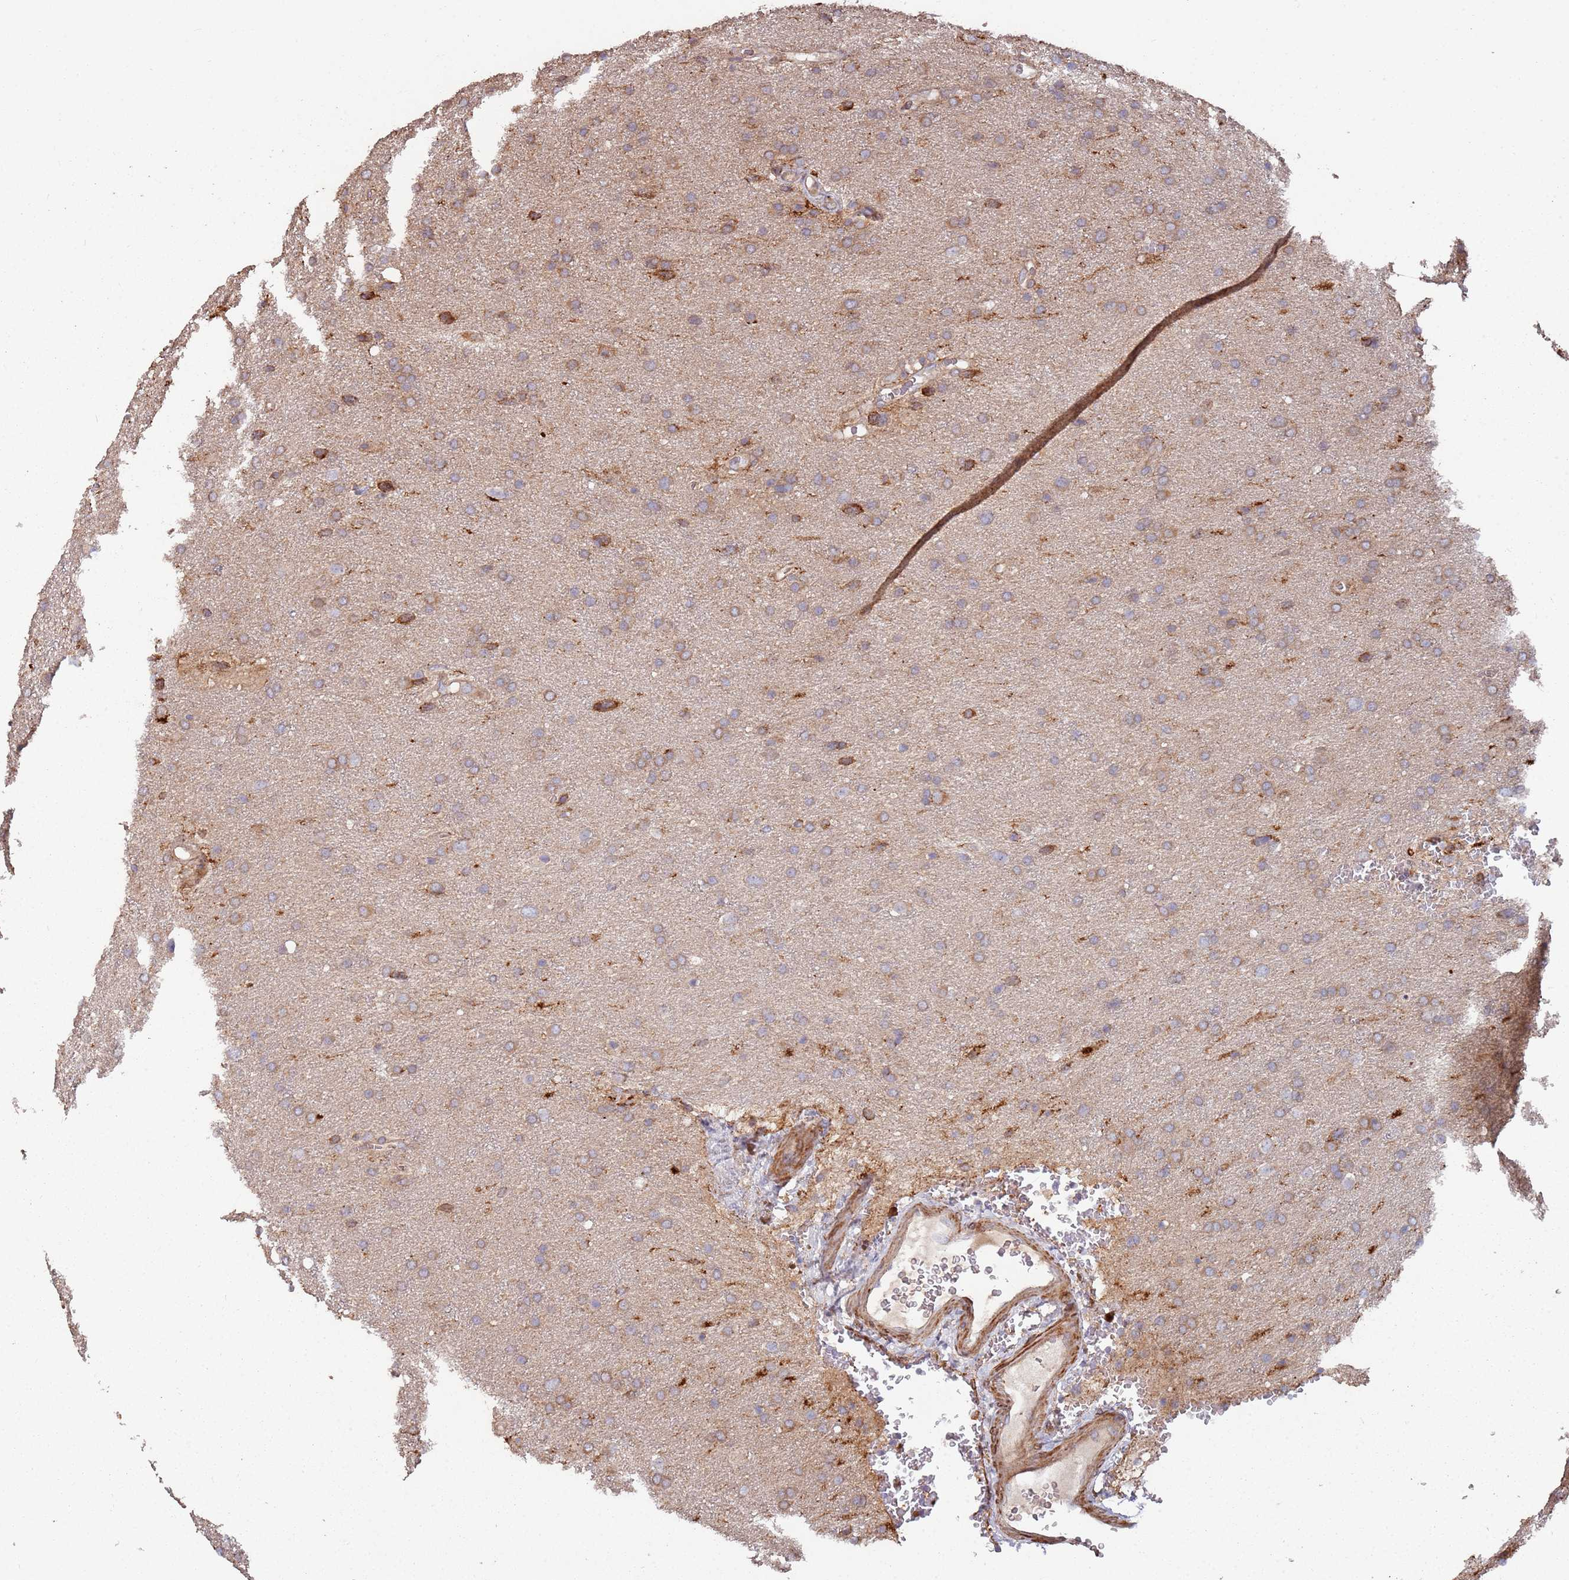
{"staining": {"intensity": "moderate", "quantity": "25%-75%", "location": "cytoplasmic/membranous"}, "tissue": "glioma", "cell_type": "Tumor cells", "image_type": "cancer", "snomed": [{"axis": "morphology", "description": "Glioma, malignant, Low grade"}, {"axis": "topography", "description": "Brain"}], "caption": "Immunohistochemical staining of human glioma exhibits medium levels of moderate cytoplasmic/membranous protein positivity in approximately 25%-75% of tumor cells.", "gene": "LACC1", "patient": {"sex": "female", "age": 32}}